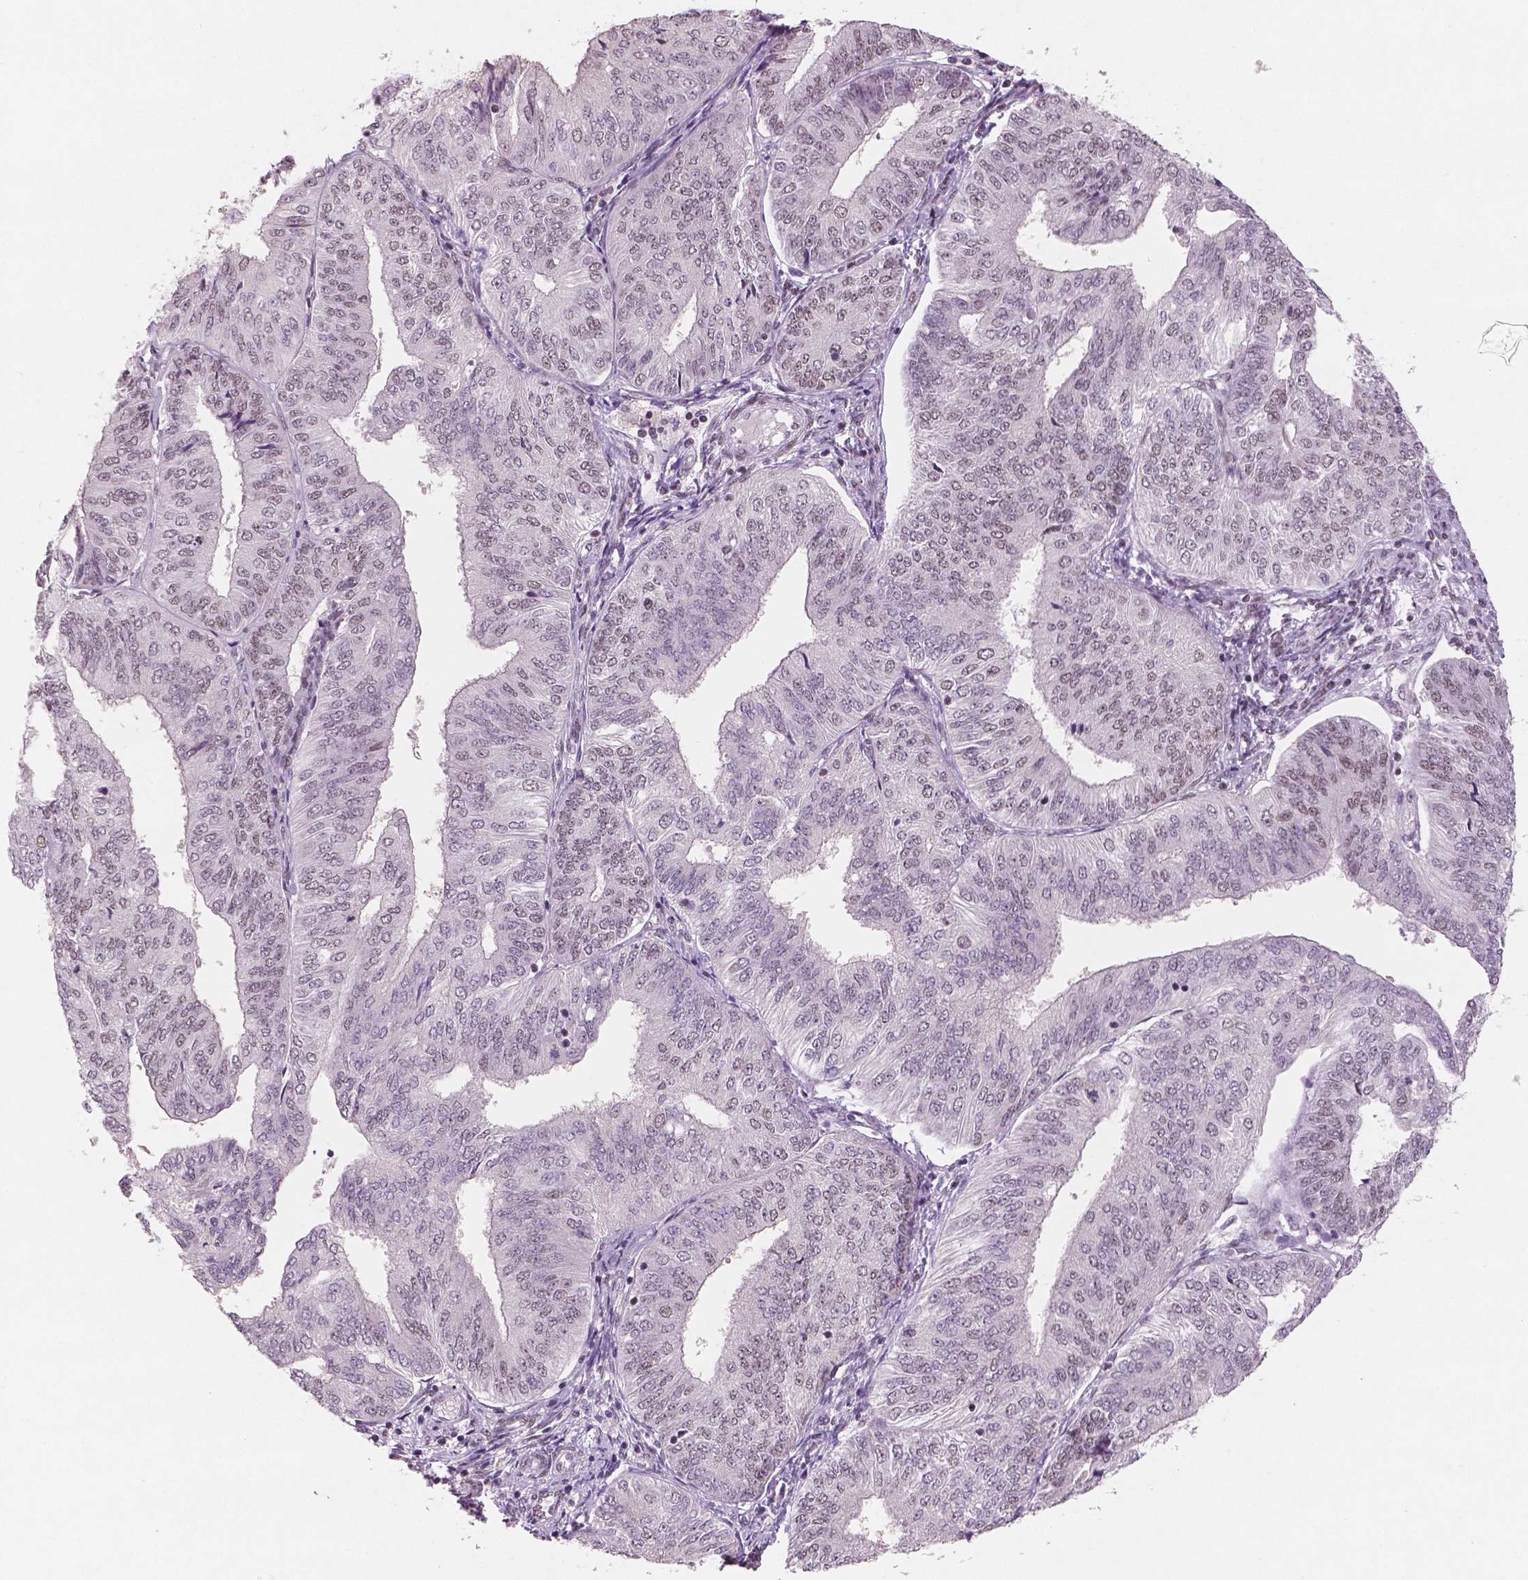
{"staining": {"intensity": "weak", "quantity": "25%-75%", "location": "nuclear"}, "tissue": "endometrial cancer", "cell_type": "Tumor cells", "image_type": "cancer", "snomed": [{"axis": "morphology", "description": "Adenocarcinoma, NOS"}, {"axis": "topography", "description": "Endometrium"}], "caption": "Endometrial adenocarcinoma stained with DAB (3,3'-diaminobenzidine) immunohistochemistry exhibits low levels of weak nuclear expression in approximately 25%-75% of tumor cells. (Brightfield microscopy of DAB IHC at high magnification).", "gene": "BRD4", "patient": {"sex": "female", "age": 58}}